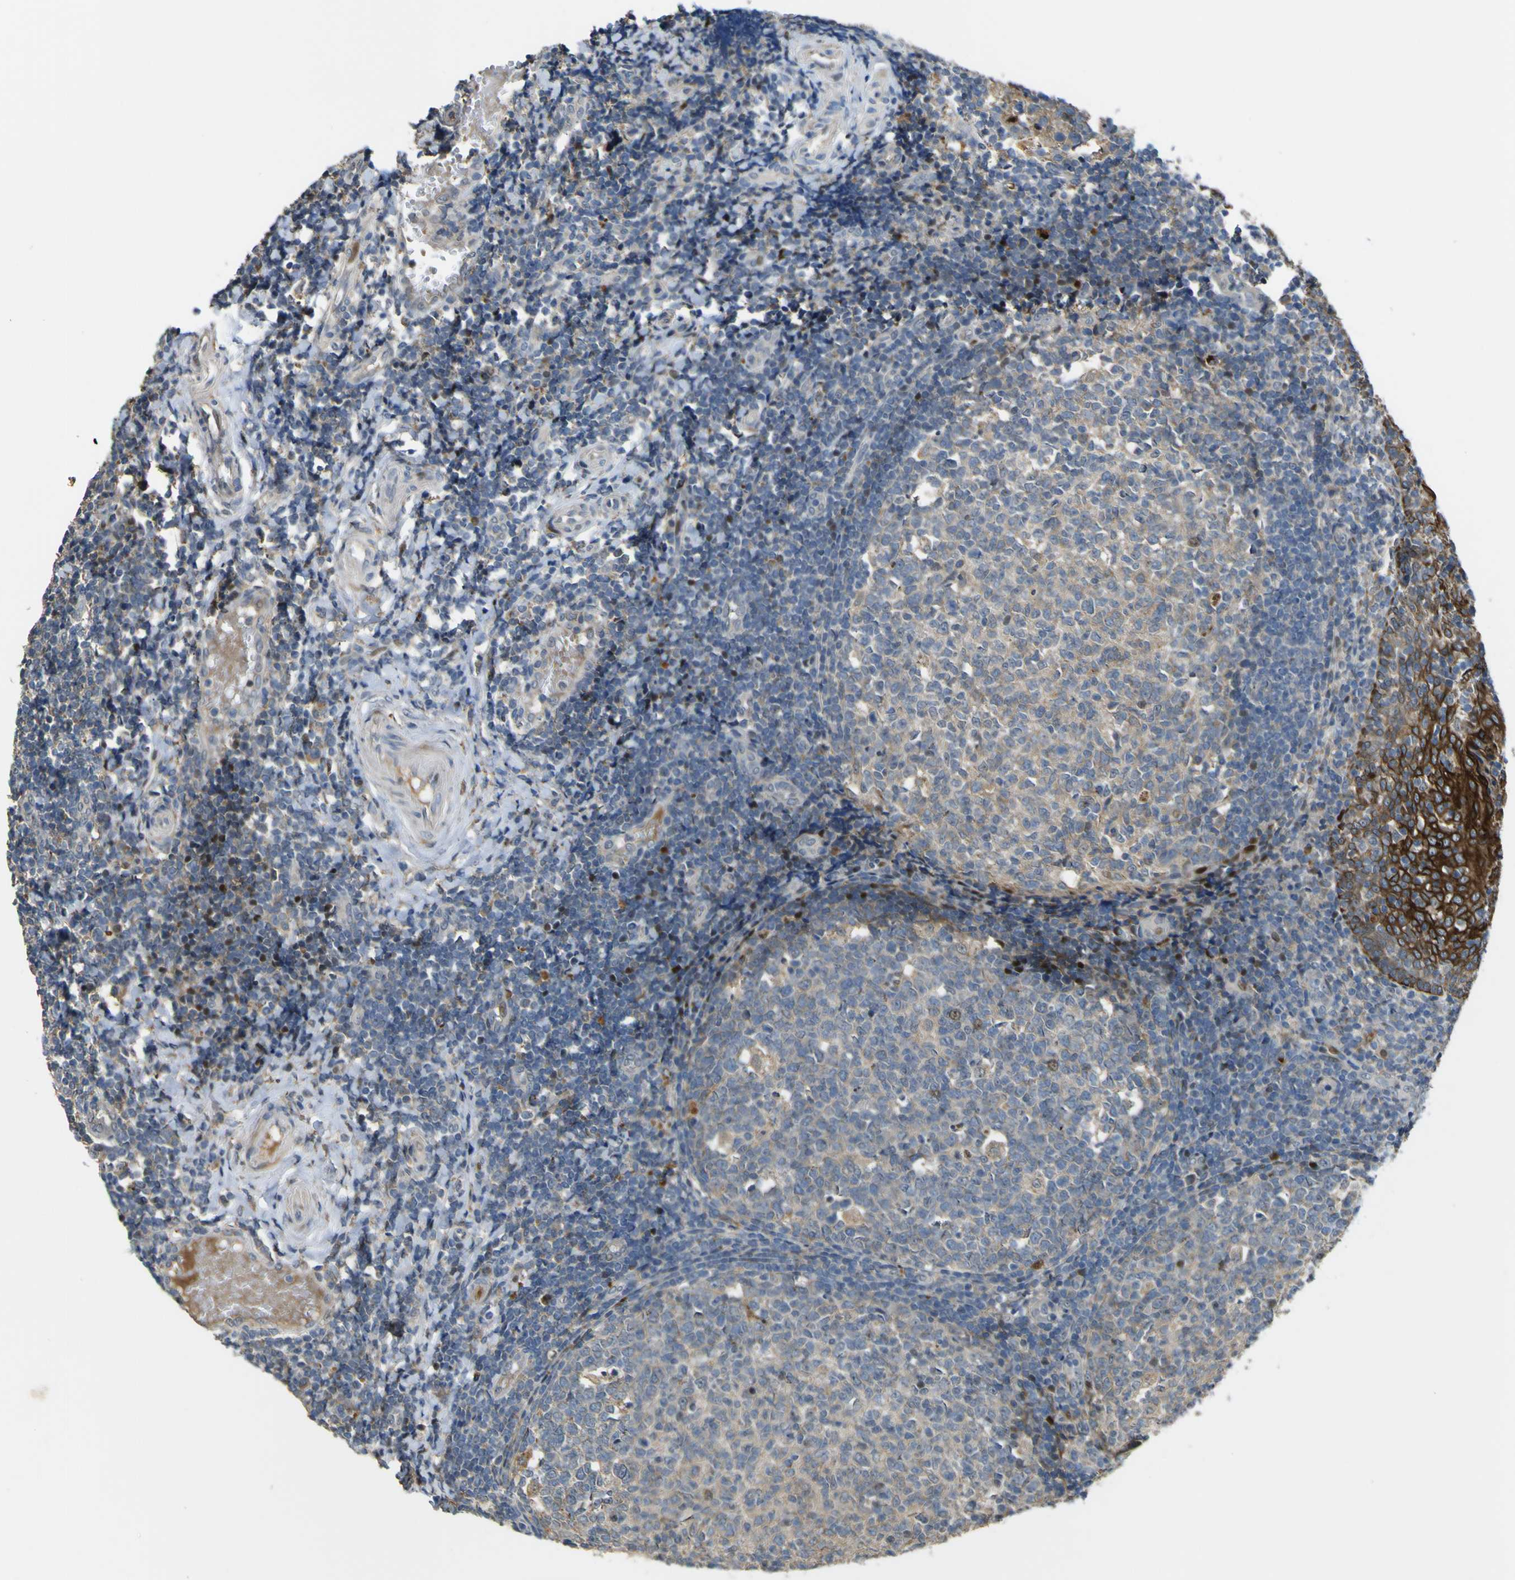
{"staining": {"intensity": "negative", "quantity": "none", "location": "none"}, "tissue": "tonsil", "cell_type": "Germinal center cells", "image_type": "normal", "snomed": [{"axis": "morphology", "description": "Normal tissue, NOS"}, {"axis": "topography", "description": "Tonsil"}], "caption": "Germinal center cells show no significant staining in normal tonsil. (DAB IHC, high magnification).", "gene": "LBHD1", "patient": {"sex": "female", "age": 19}}